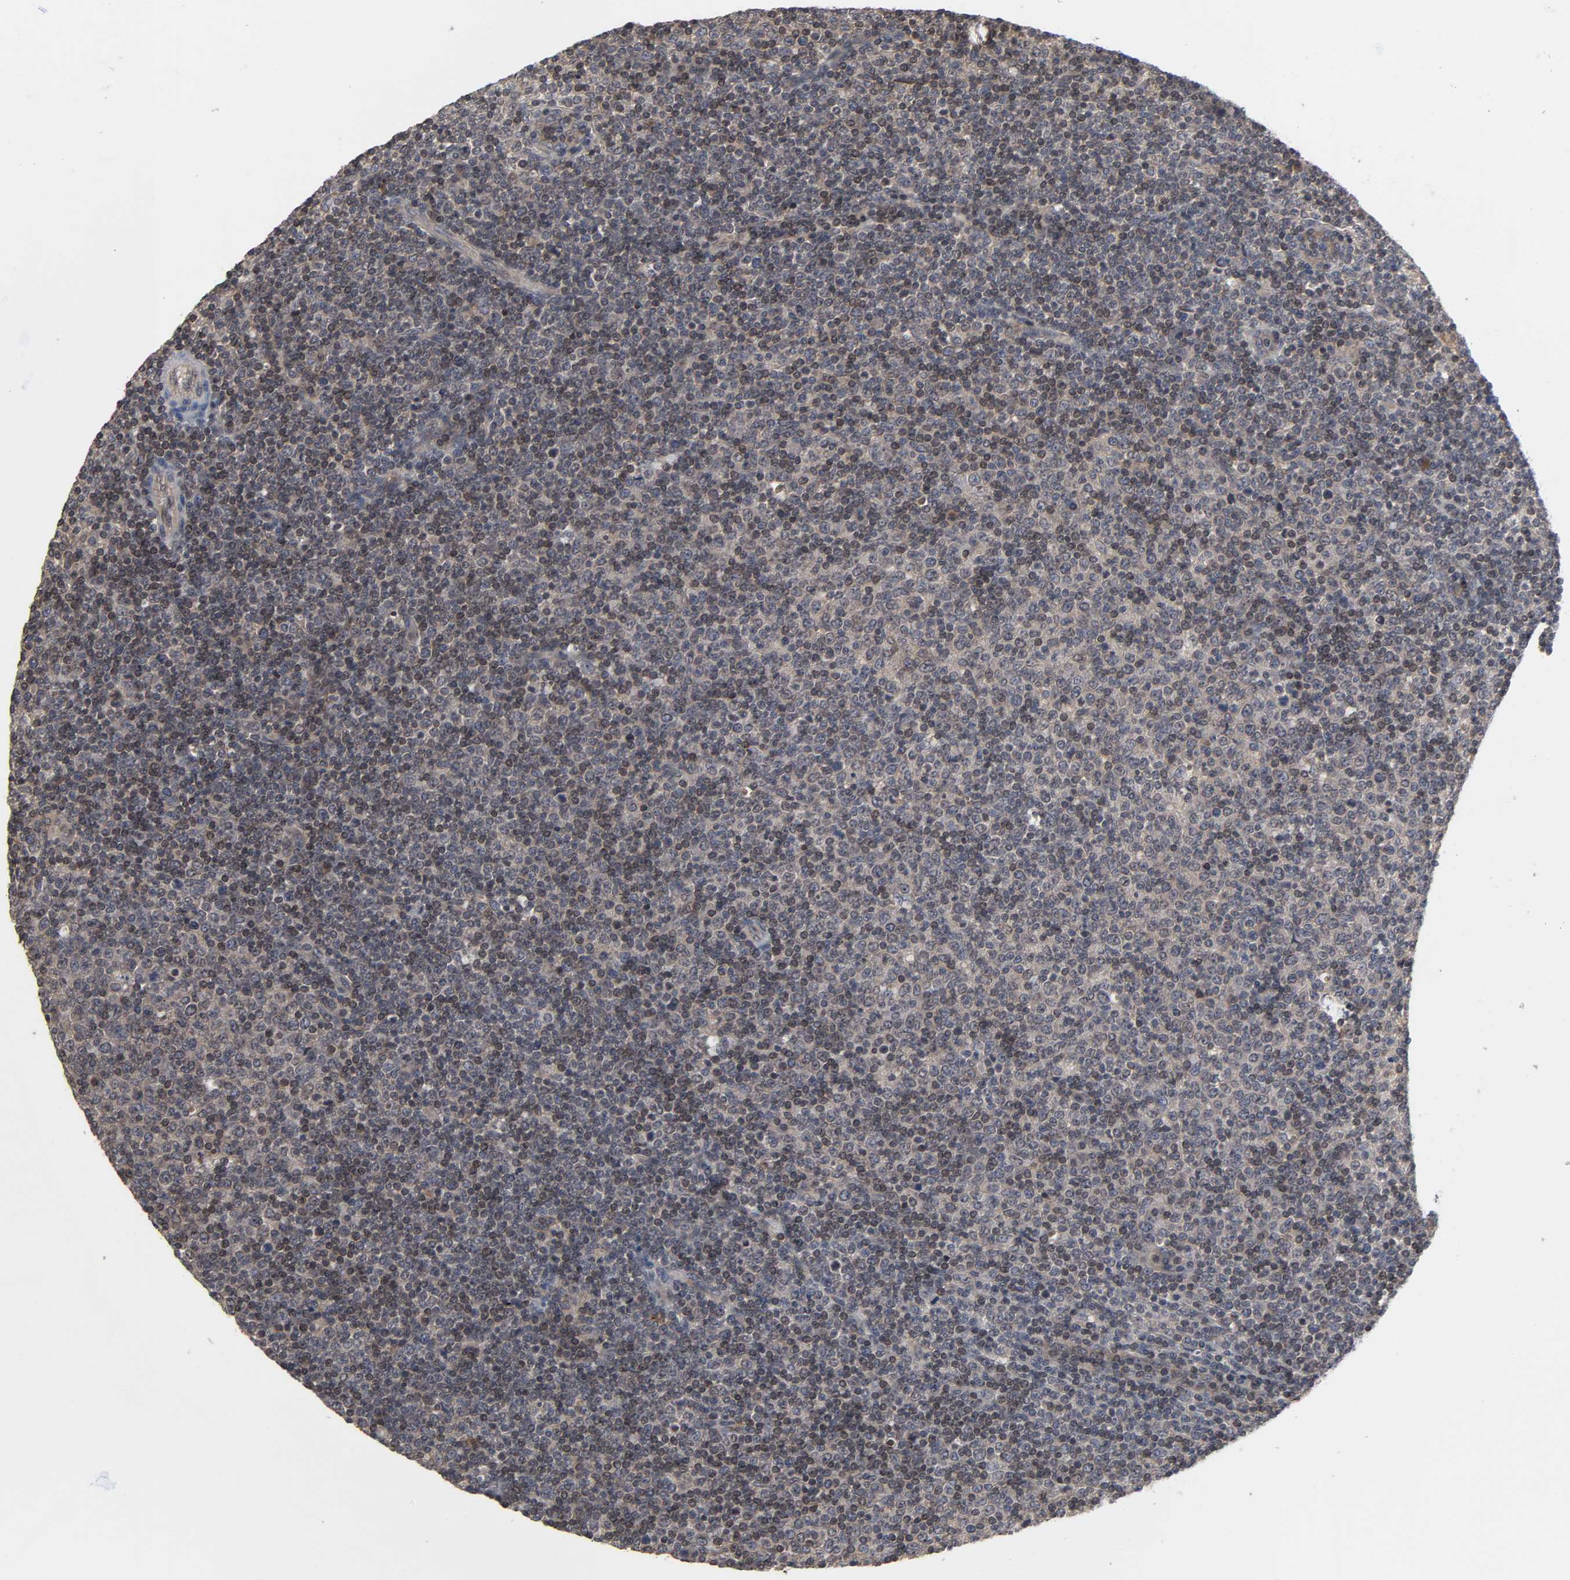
{"staining": {"intensity": "moderate", "quantity": "25%-75%", "location": "nuclear"}, "tissue": "lymphoma", "cell_type": "Tumor cells", "image_type": "cancer", "snomed": [{"axis": "morphology", "description": "Malignant lymphoma, non-Hodgkin's type, Low grade"}, {"axis": "topography", "description": "Lymph node"}], "caption": "This photomicrograph reveals immunohistochemistry (IHC) staining of human lymphoma, with medium moderate nuclear staining in about 25%-75% of tumor cells.", "gene": "CCDC175", "patient": {"sex": "male", "age": 70}}